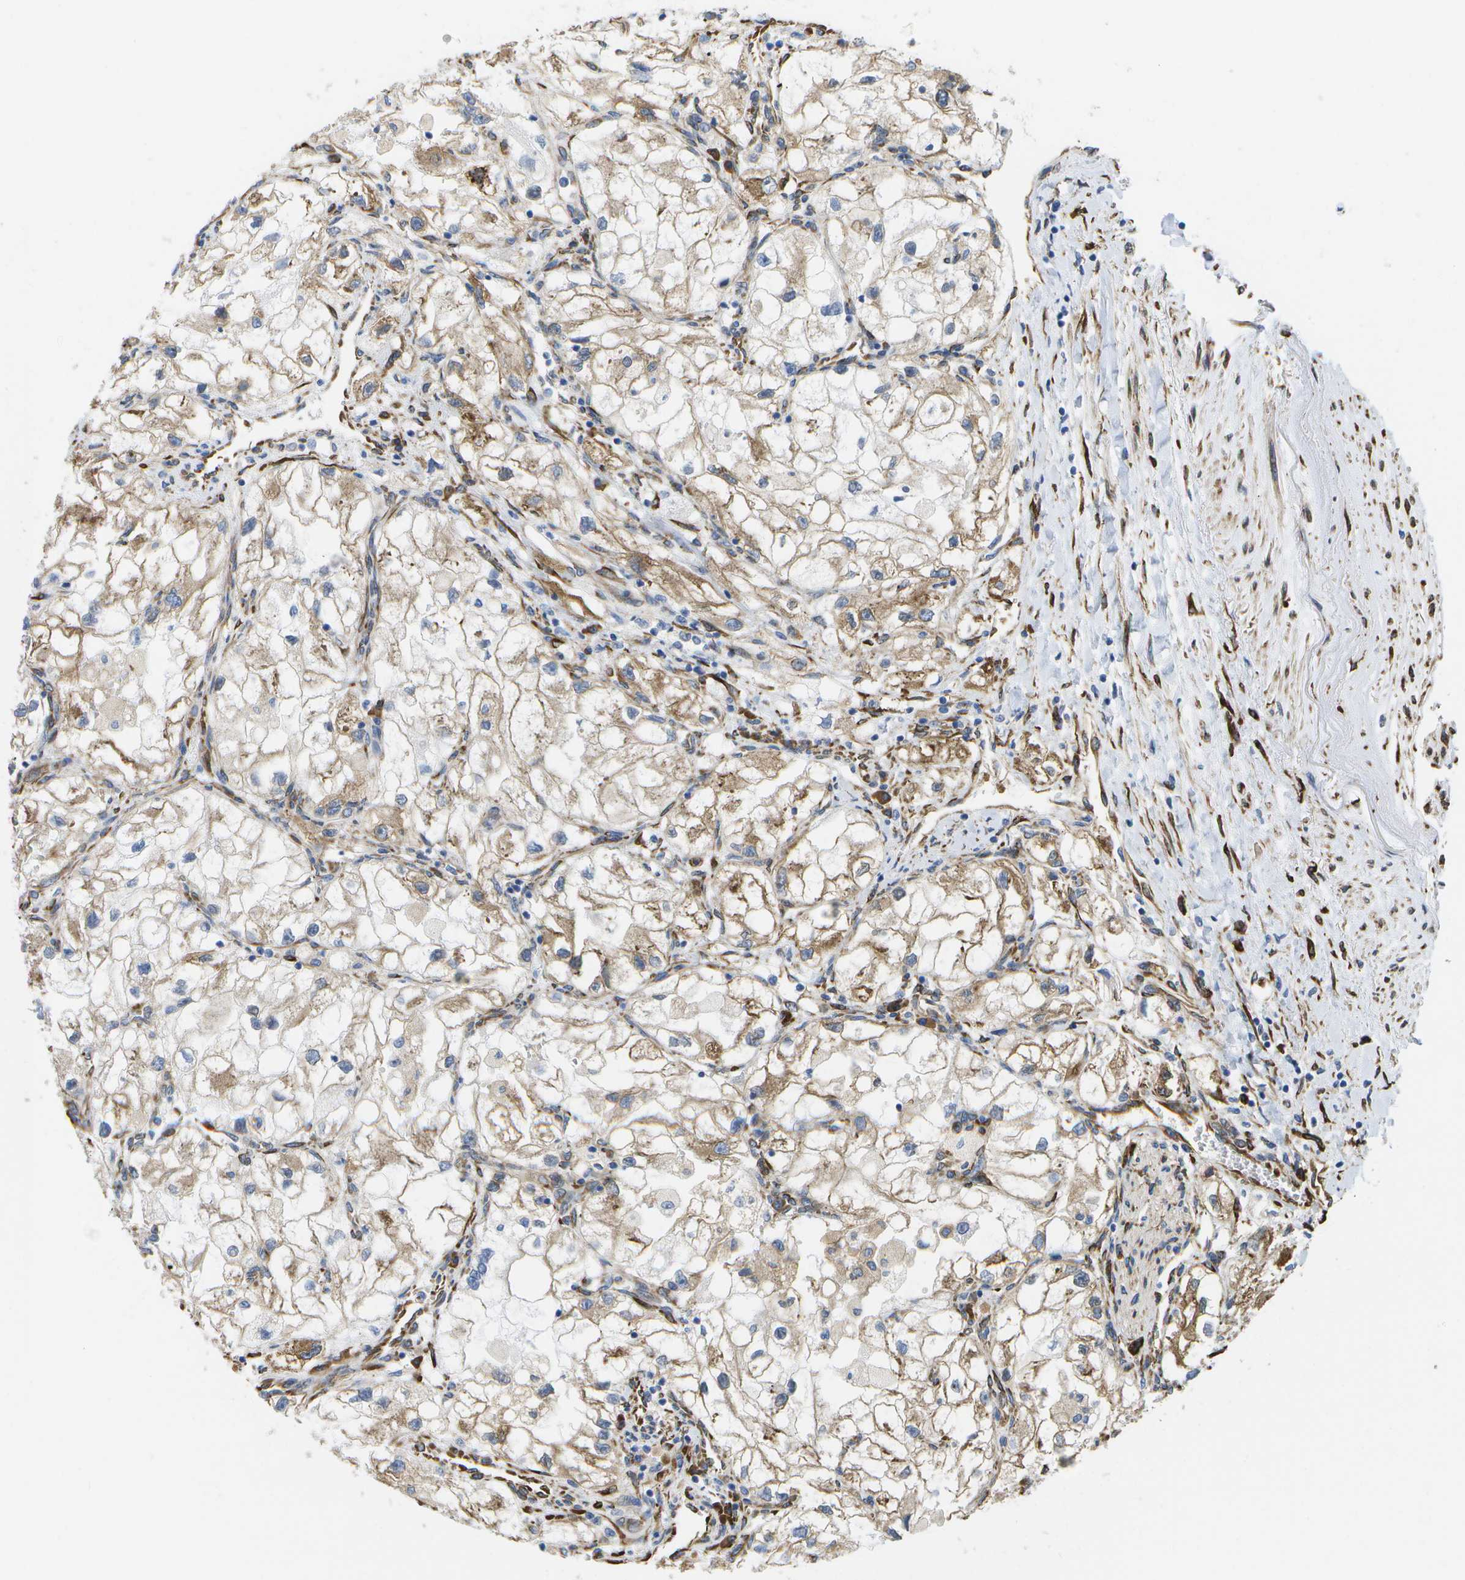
{"staining": {"intensity": "moderate", "quantity": ">75%", "location": "cytoplasmic/membranous"}, "tissue": "renal cancer", "cell_type": "Tumor cells", "image_type": "cancer", "snomed": [{"axis": "morphology", "description": "Adenocarcinoma, NOS"}, {"axis": "topography", "description": "Kidney"}], "caption": "Immunohistochemical staining of renal cancer exhibits medium levels of moderate cytoplasmic/membranous protein staining in approximately >75% of tumor cells.", "gene": "ZDHHC17", "patient": {"sex": "female", "age": 70}}